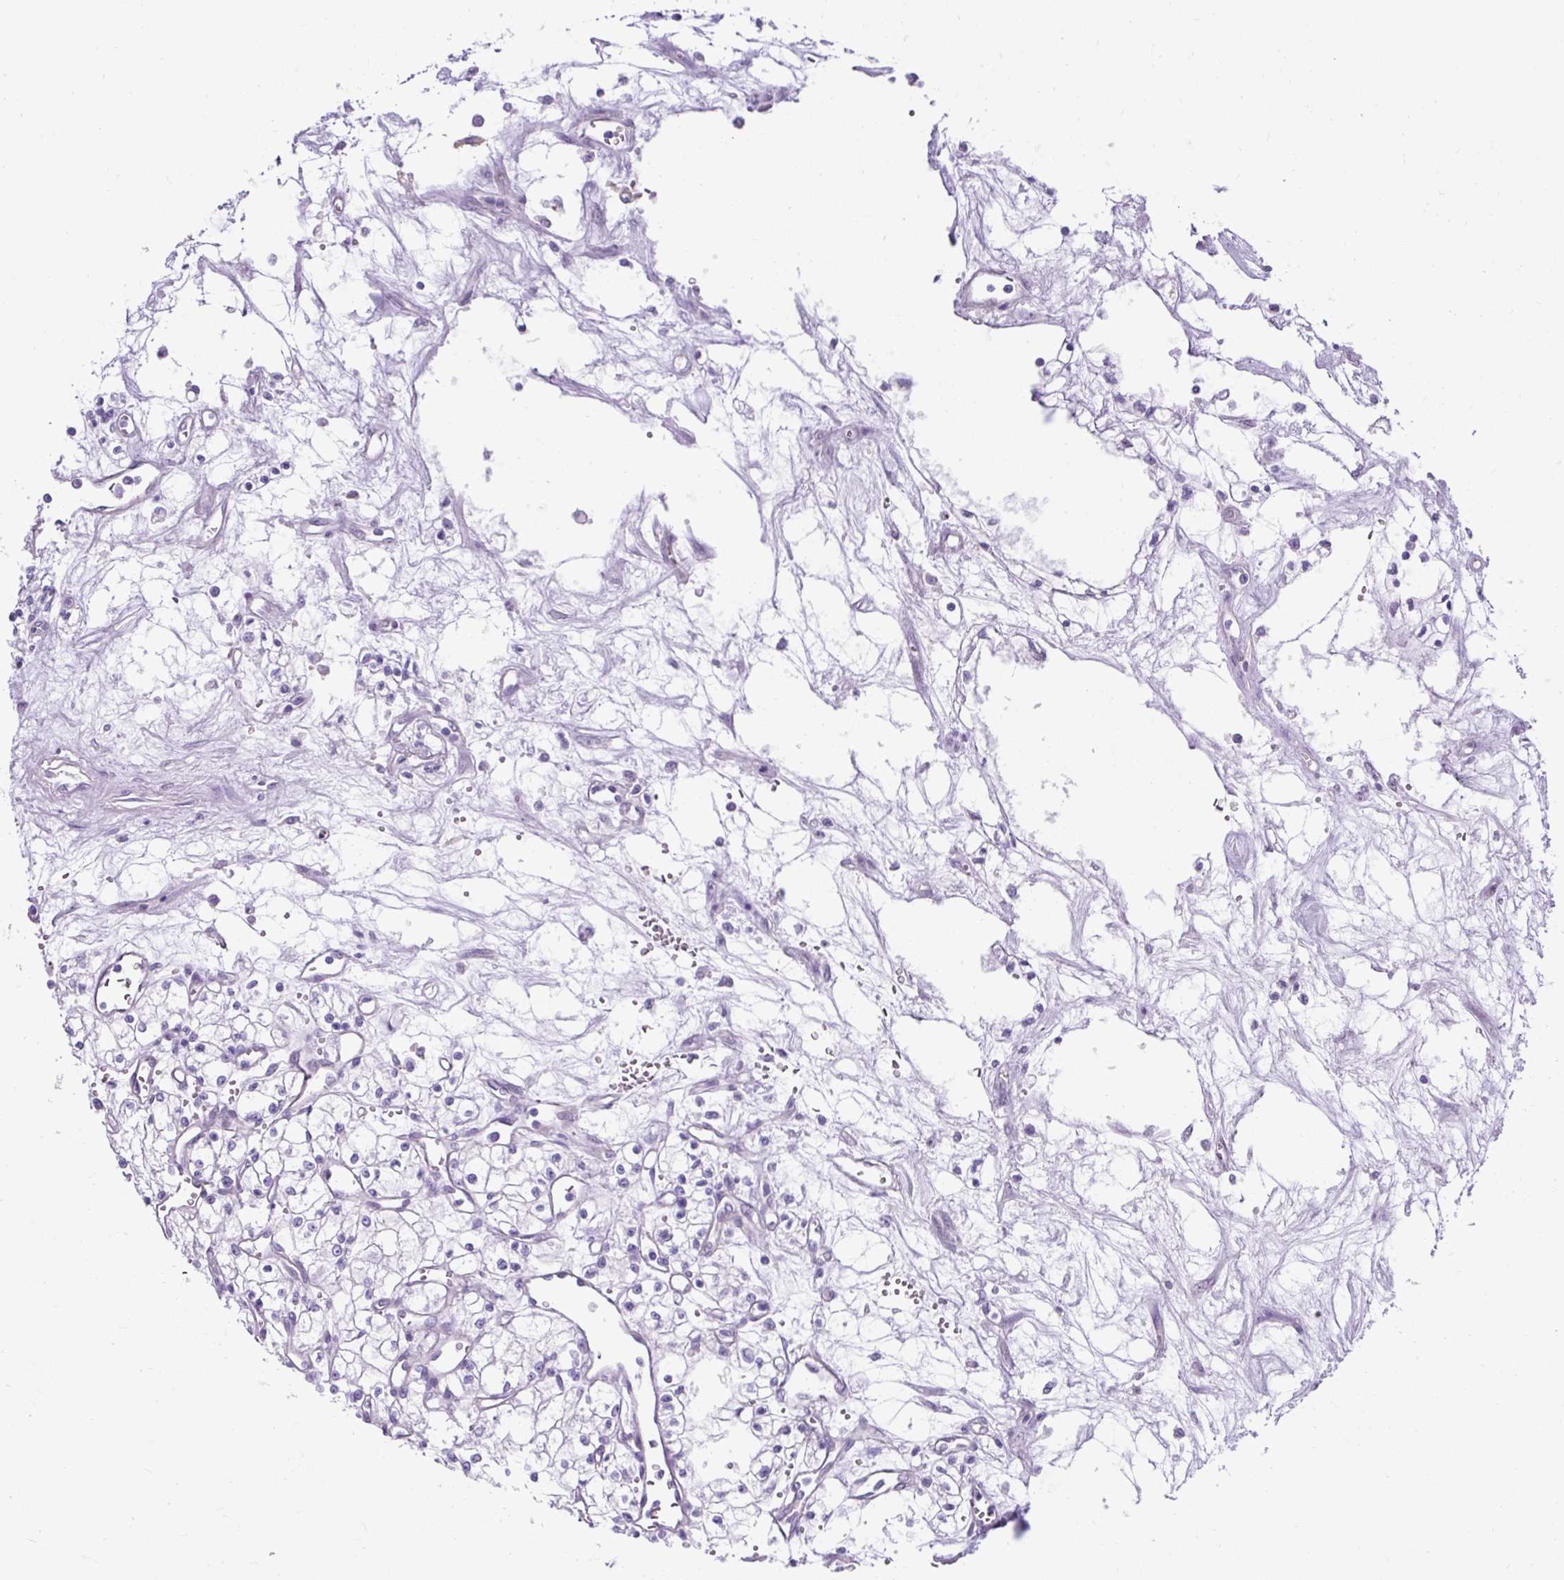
{"staining": {"intensity": "negative", "quantity": "none", "location": "none"}, "tissue": "renal cancer", "cell_type": "Tumor cells", "image_type": "cancer", "snomed": [{"axis": "morphology", "description": "Adenocarcinoma, NOS"}, {"axis": "topography", "description": "Kidney"}], "caption": "This is an immunohistochemistry histopathology image of renal cancer (adenocarcinoma). There is no staining in tumor cells.", "gene": "KRT12", "patient": {"sex": "male", "age": 59}}